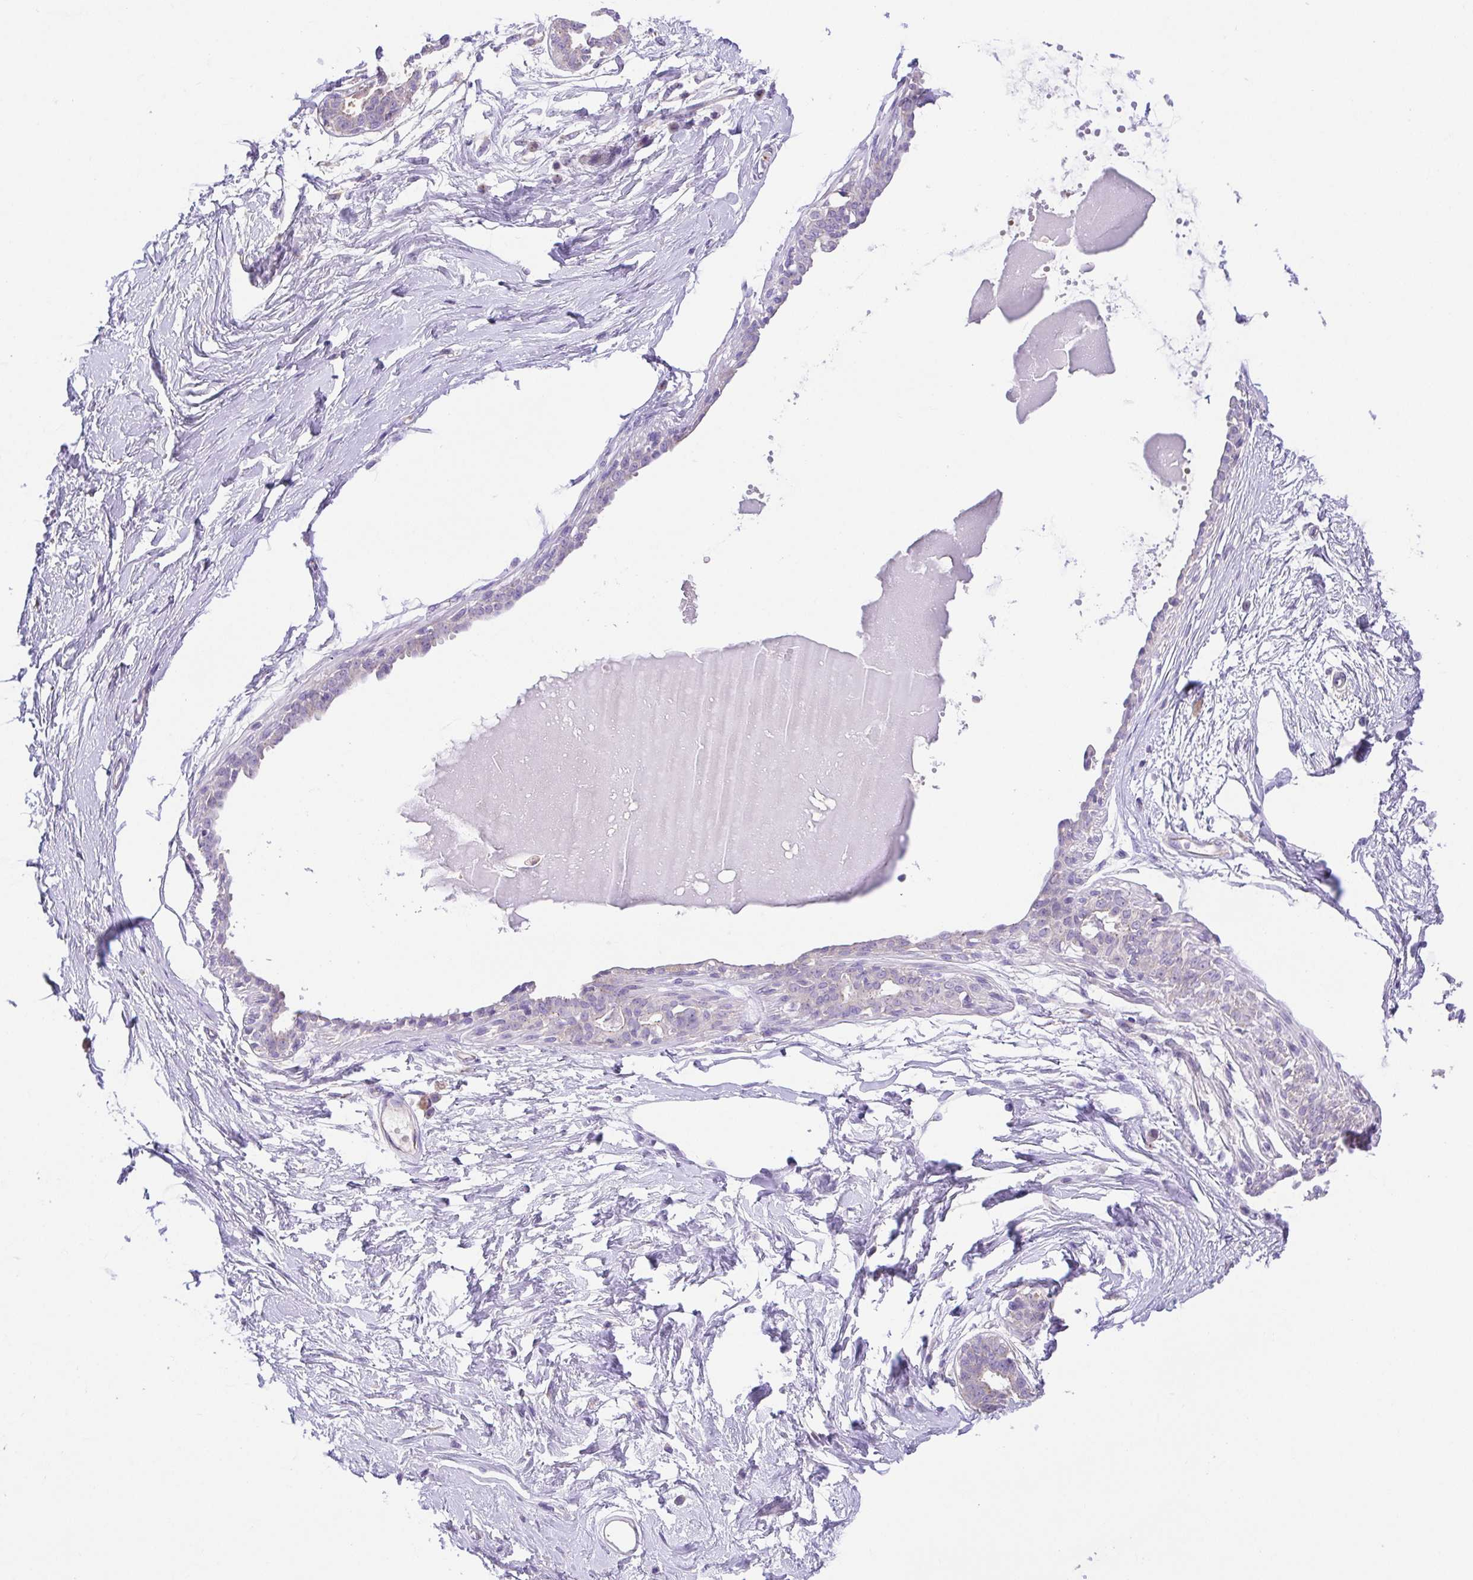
{"staining": {"intensity": "negative", "quantity": "none", "location": "none"}, "tissue": "breast", "cell_type": "Adipocytes", "image_type": "normal", "snomed": [{"axis": "morphology", "description": "Normal tissue, NOS"}, {"axis": "topography", "description": "Breast"}], "caption": "IHC histopathology image of benign human breast stained for a protein (brown), which shows no expression in adipocytes.", "gene": "SLC13A1", "patient": {"sex": "female", "age": 45}}